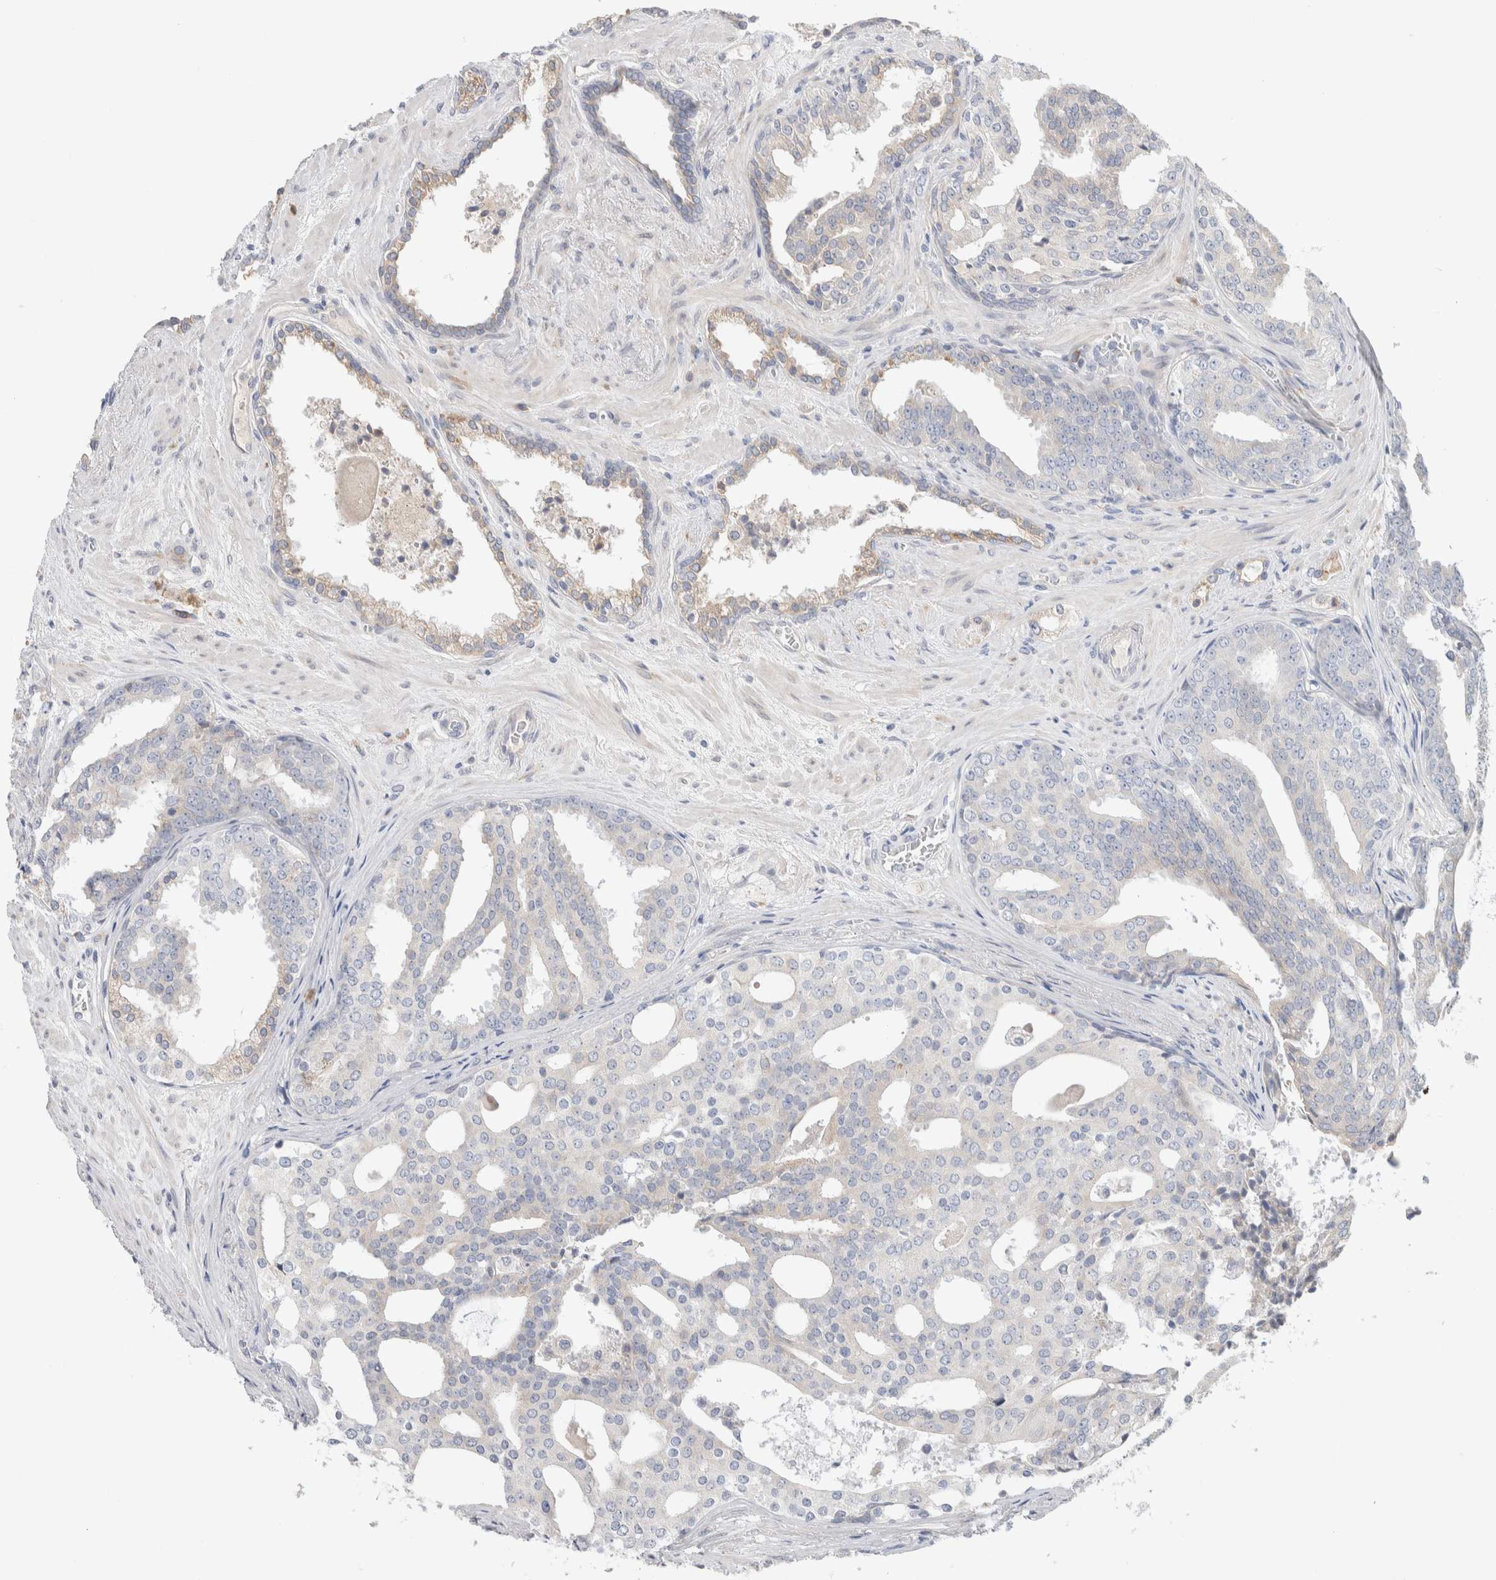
{"staining": {"intensity": "negative", "quantity": "none", "location": "none"}, "tissue": "prostate cancer", "cell_type": "Tumor cells", "image_type": "cancer", "snomed": [{"axis": "morphology", "description": "Adenocarcinoma, High grade"}, {"axis": "topography", "description": "Prostate"}], "caption": "This micrograph is of prostate cancer stained with immunohistochemistry to label a protein in brown with the nuclei are counter-stained blue. There is no staining in tumor cells. (Stains: DAB immunohistochemistry with hematoxylin counter stain, Microscopy: brightfield microscopy at high magnification).", "gene": "RUSF1", "patient": {"sex": "male", "age": 71}}